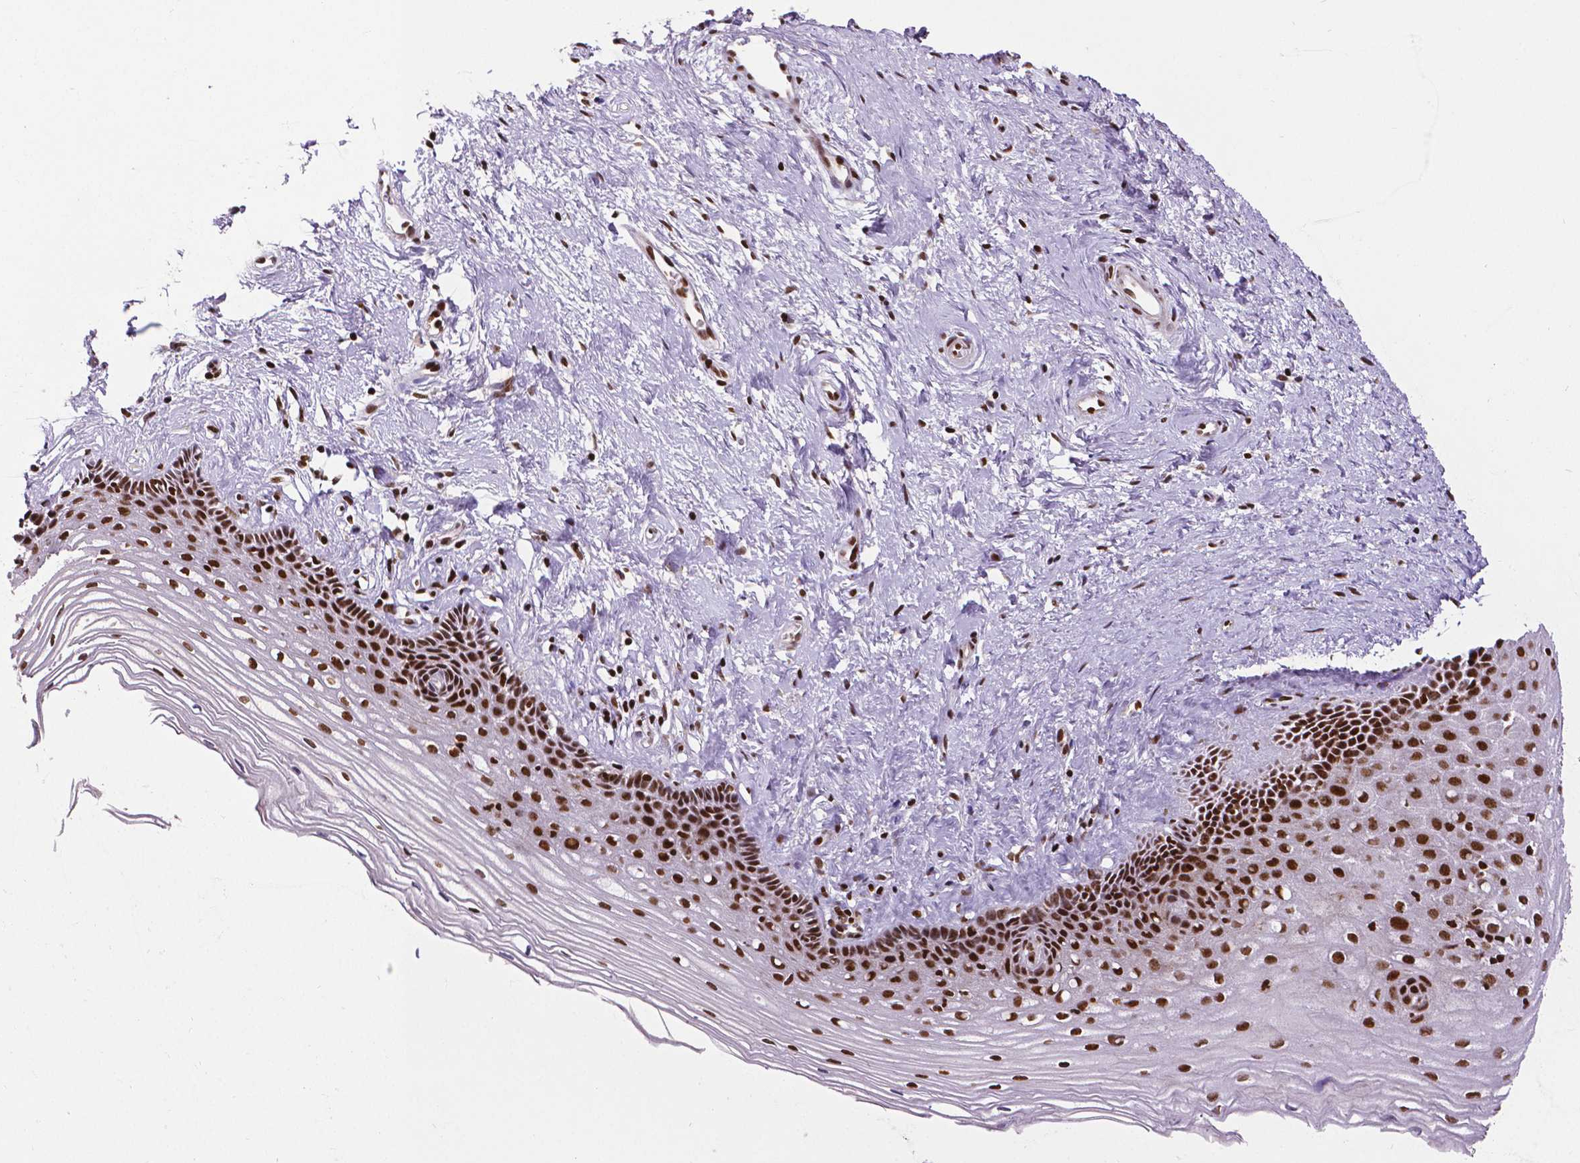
{"staining": {"intensity": "strong", "quantity": ">75%", "location": "nuclear"}, "tissue": "cervix", "cell_type": "Squamous epithelial cells", "image_type": "normal", "snomed": [{"axis": "morphology", "description": "Normal tissue, NOS"}, {"axis": "topography", "description": "Cervix"}], "caption": "Immunohistochemical staining of normal cervix shows >75% levels of strong nuclear protein staining in about >75% of squamous epithelial cells.", "gene": "CTCF", "patient": {"sex": "female", "age": 40}}